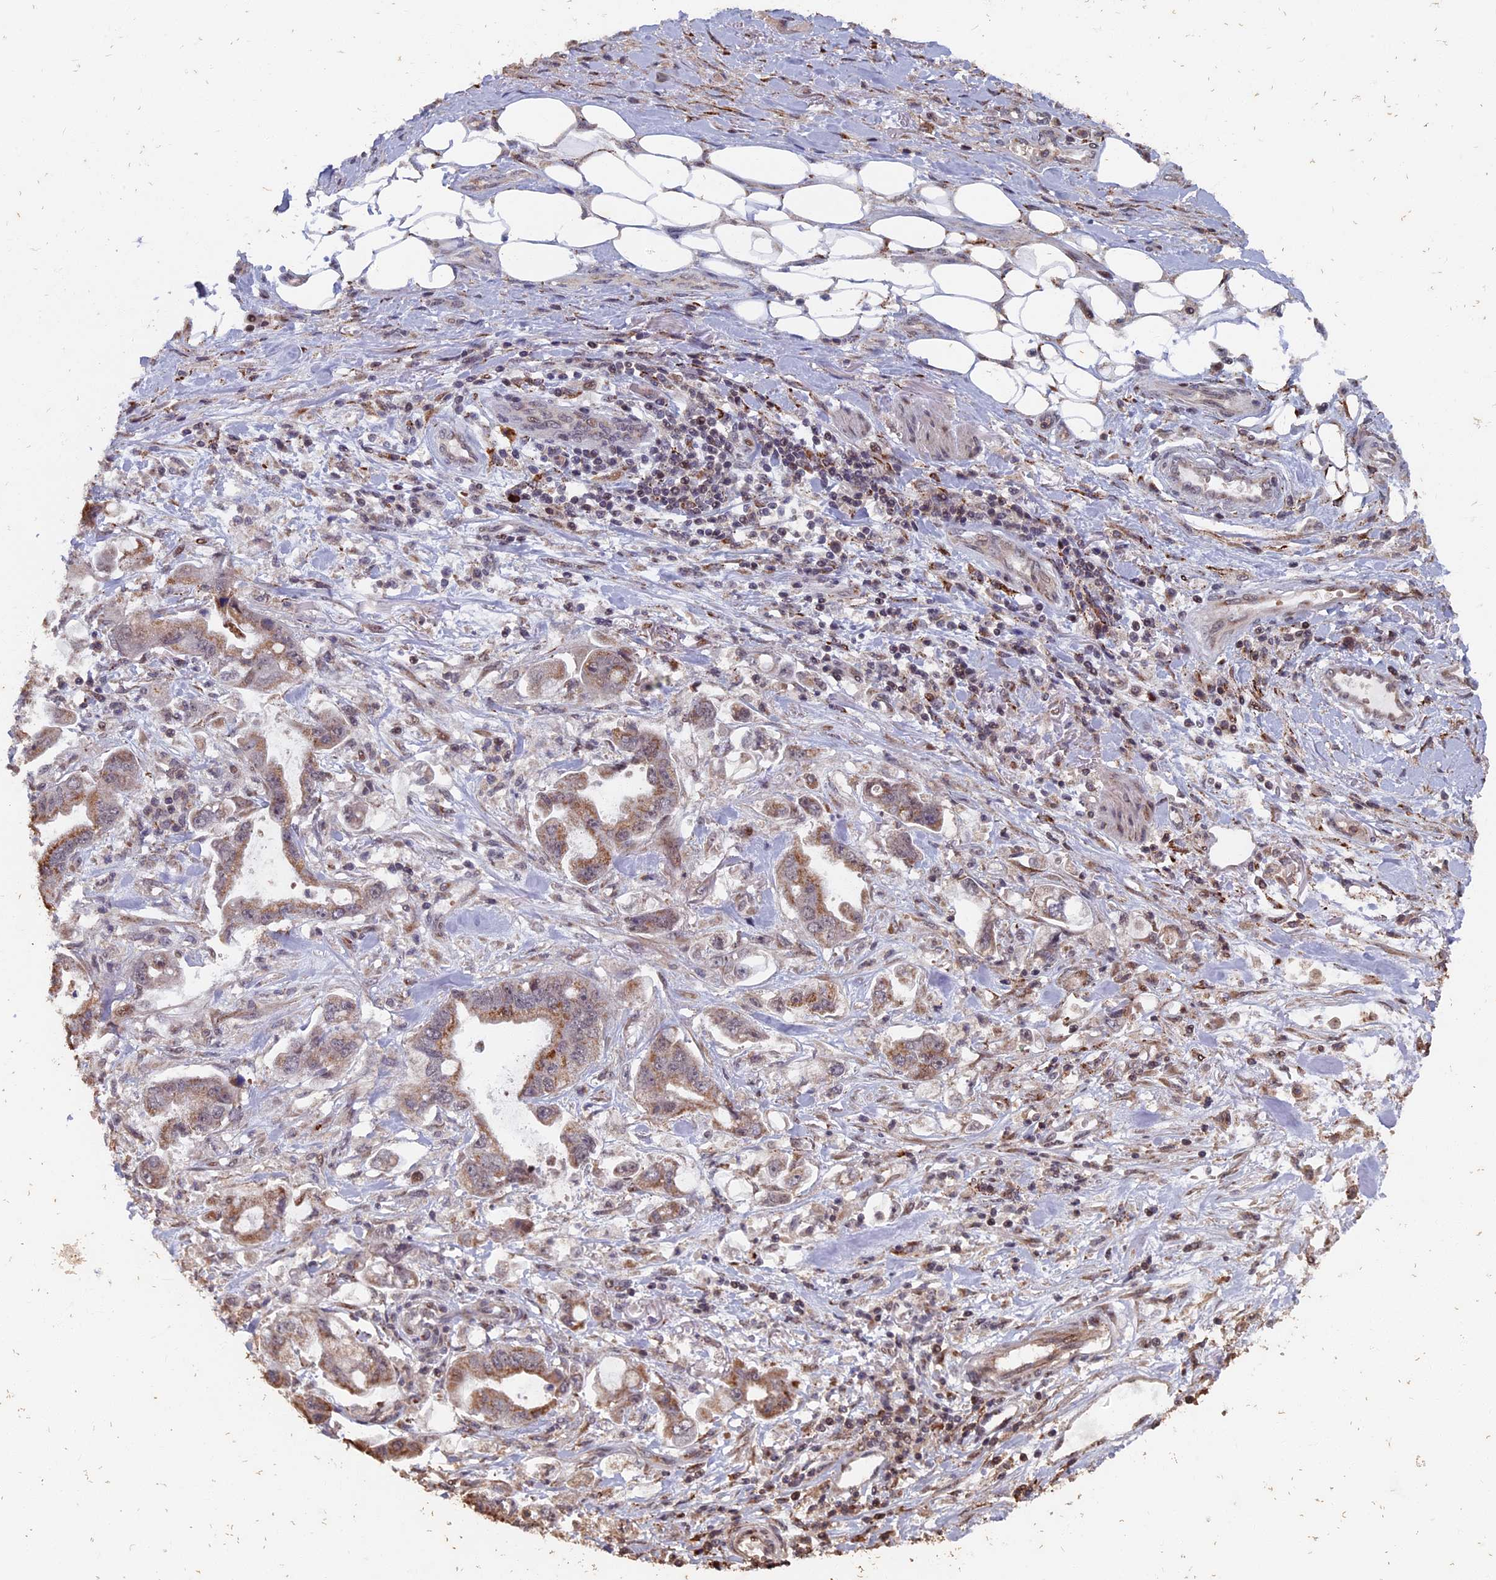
{"staining": {"intensity": "weak", "quantity": "25%-75%", "location": "cytoplasmic/membranous"}, "tissue": "stomach cancer", "cell_type": "Tumor cells", "image_type": "cancer", "snomed": [{"axis": "morphology", "description": "Adenocarcinoma, NOS"}, {"axis": "topography", "description": "Stomach"}], "caption": "This is an image of immunohistochemistry staining of stomach cancer (adenocarcinoma), which shows weak expression in the cytoplasmic/membranous of tumor cells.", "gene": "RASGRF1", "patient": {"sex": "male", "age": 62}}